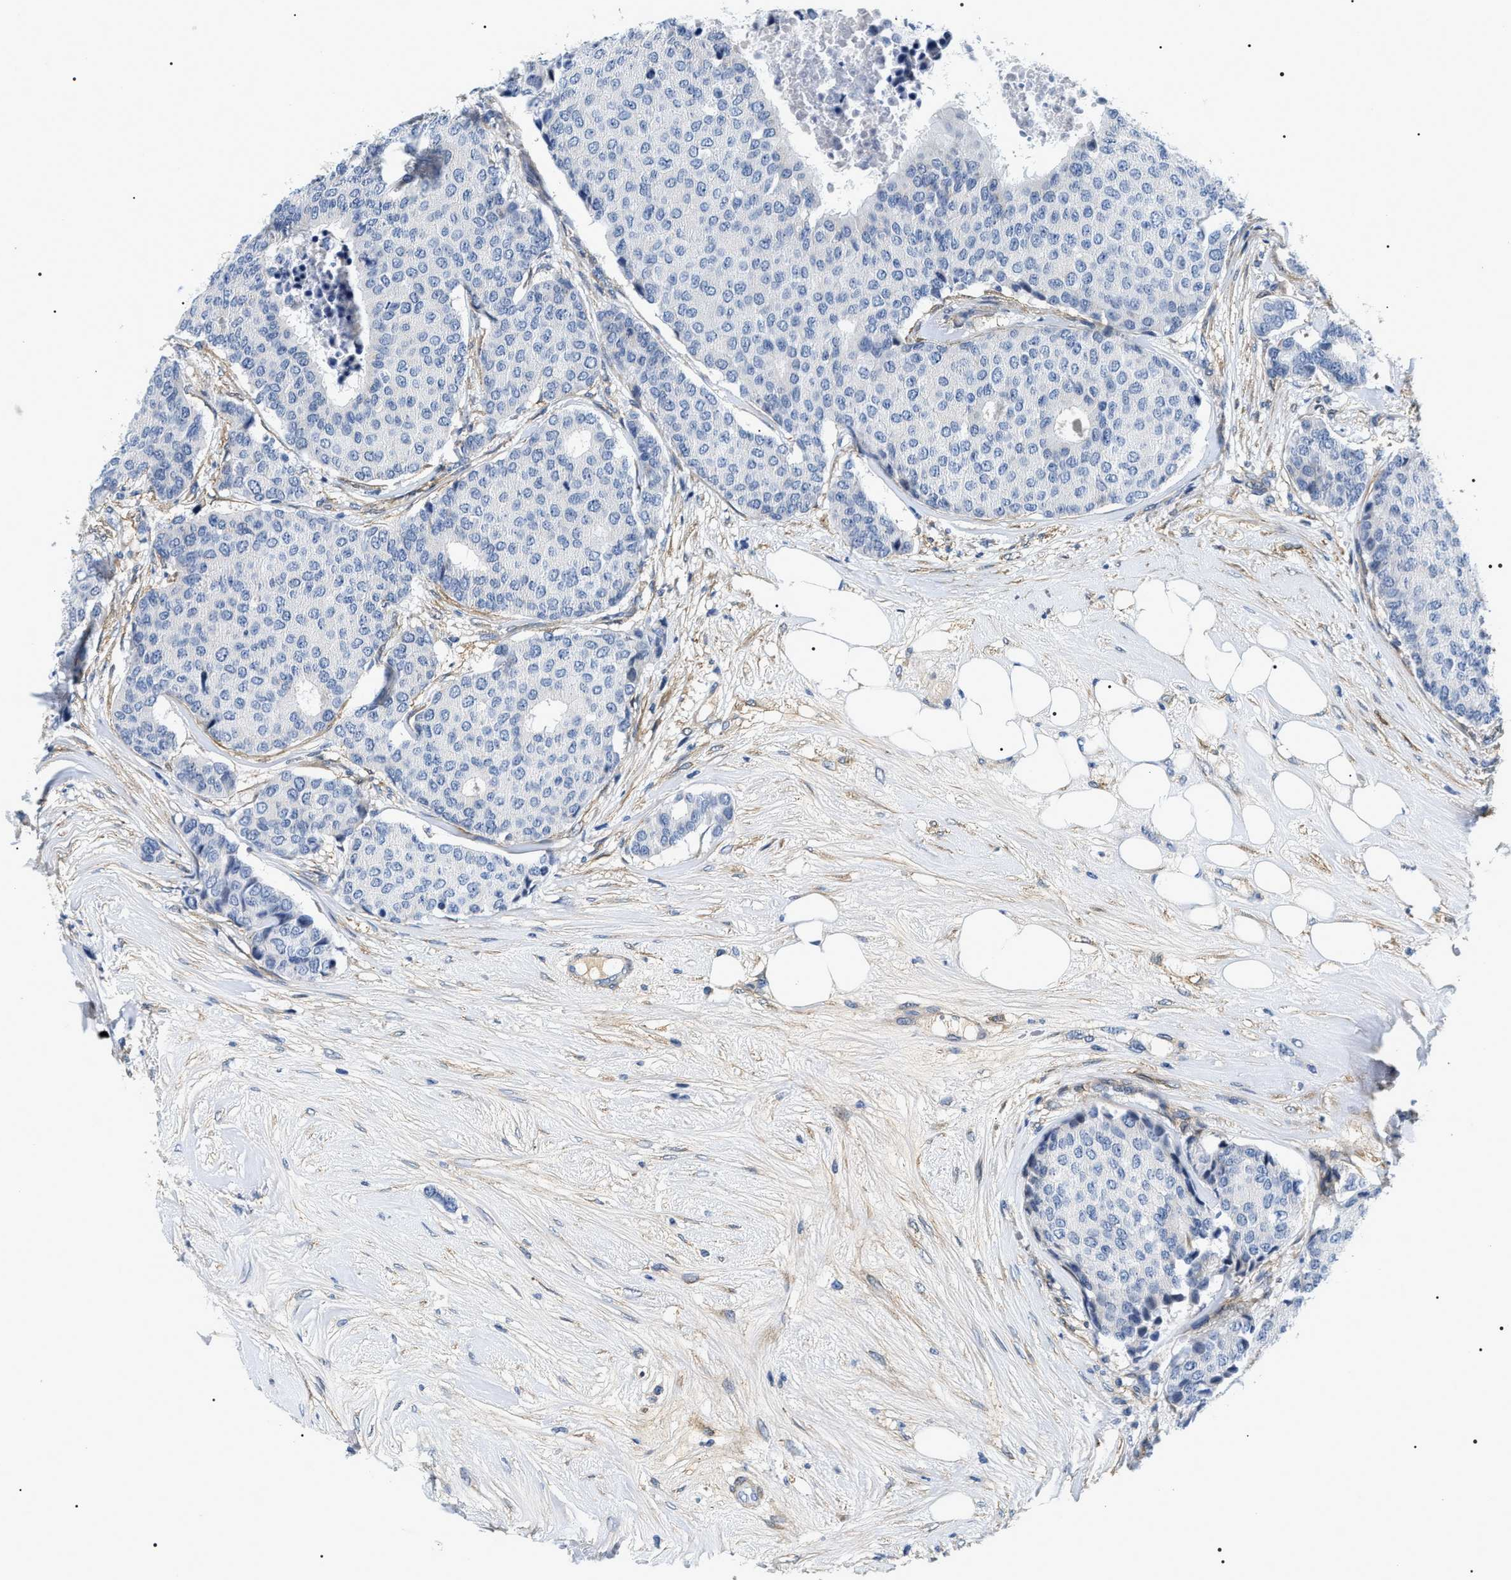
{"staining": {"intensity": "negative", "quantity": "none", "location": "none"}, "tissue": "breast cancer", "cell_type": "Tumor cells", "image_type": "cancer", "snomed": [{"axis": "morphology", "description": "Duct carcinoma"}, {"axis": "topography", "description": "Breast"}], "caption": "Photomicrograph shows no significant protein expression in tumor cells of breast intraductal carcinoma.", "gene": "BAG2", "patient": {"sex": "female", "age": 75}}